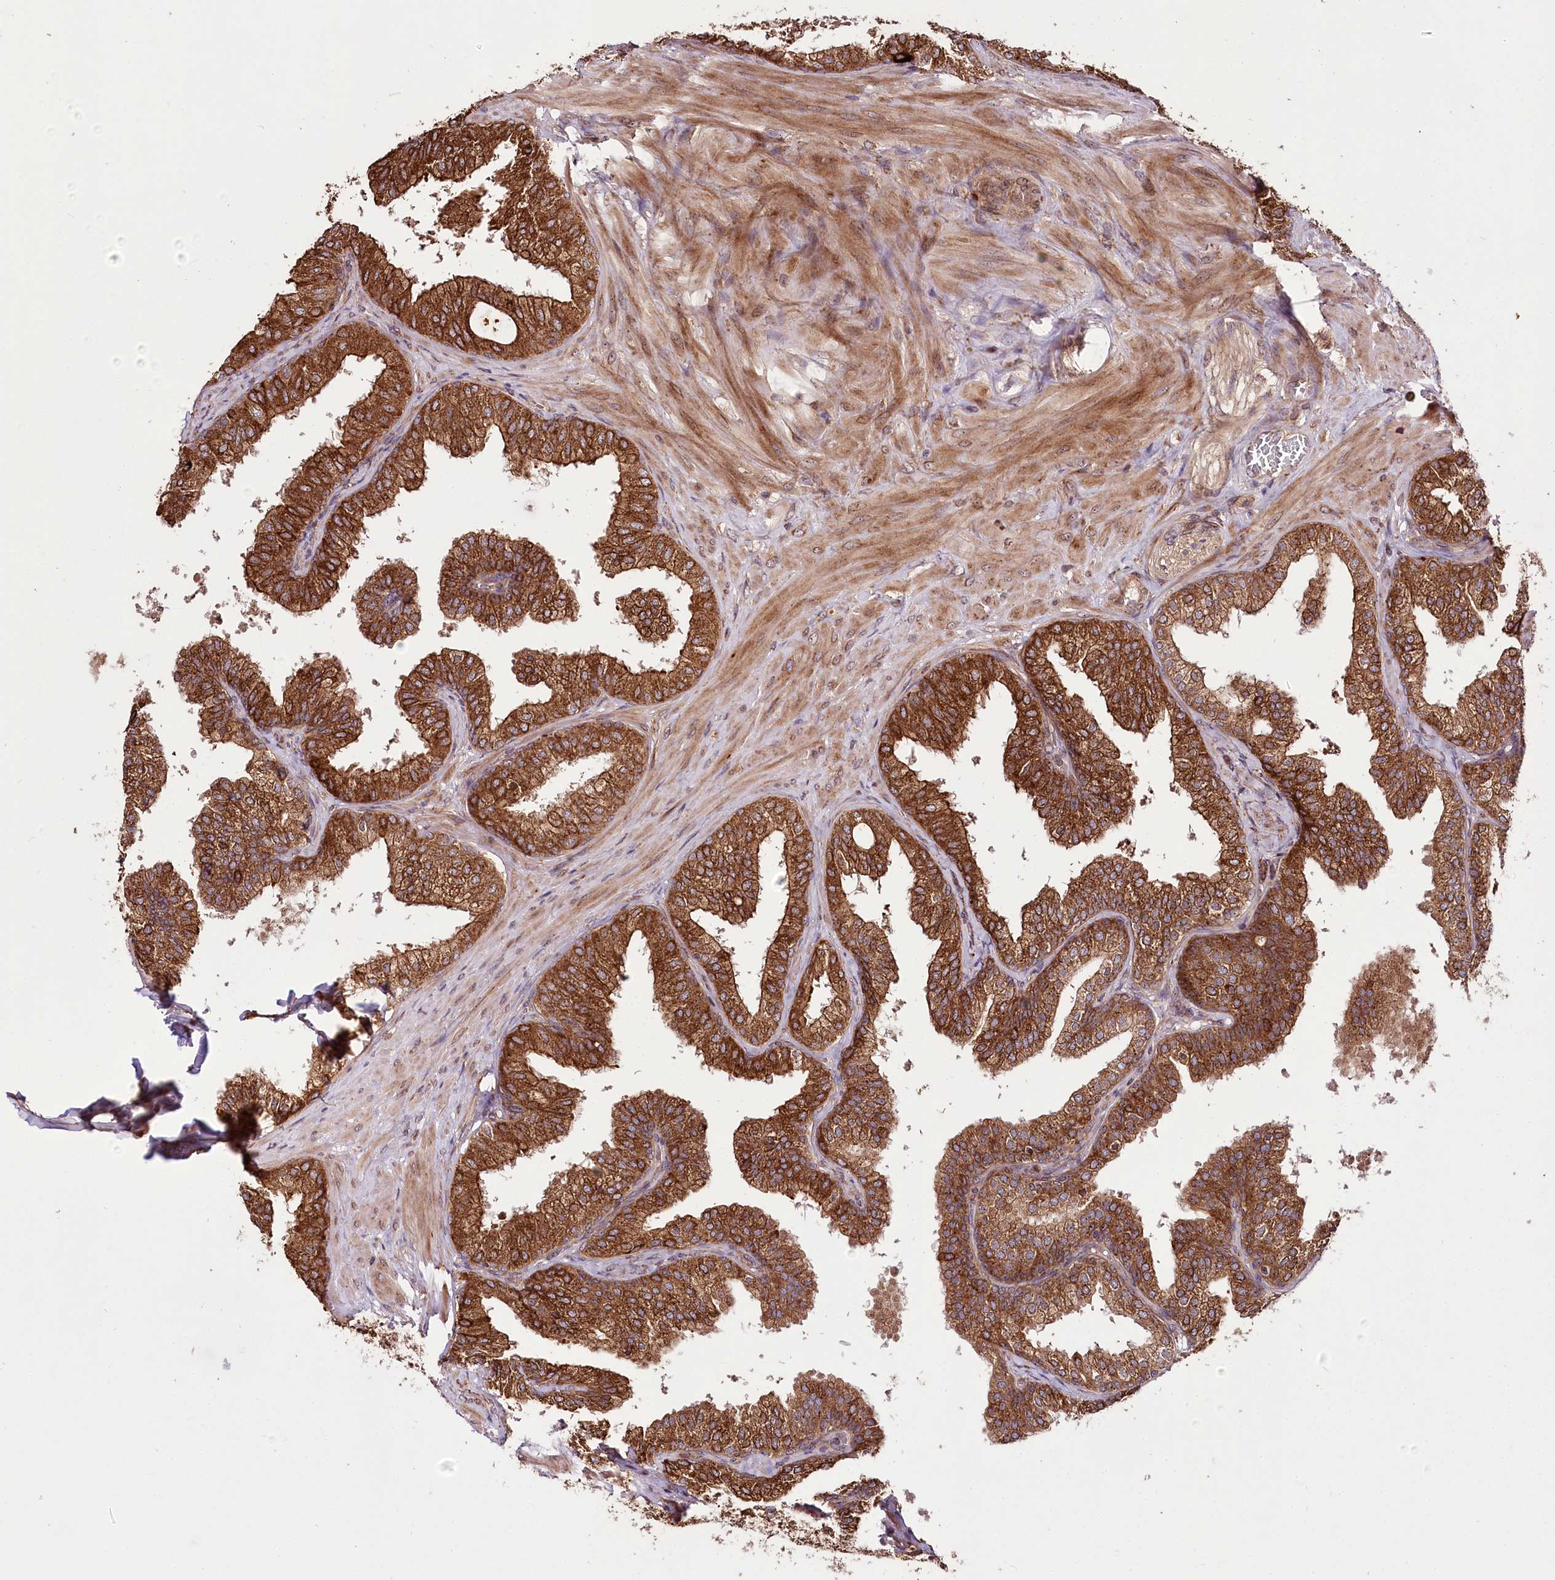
{"staining": {"intensity": "strong", "quantity": ">75%", "location": "cytoplasmic/membranous"}, "tissue": "prostate", "cell_type": "Glandular cells", "image_type": "normal", "snomed": [{"axis": "morphology", "description": "Normal tissue, NOS"}, {"axis": "topography", "description": "Prostate"}], "caption": "Immunohistochemical staining of benign human prostate reveals strong cytoplasmic/membranous protein staining in approximately >75% of glandular cells.", "gene": "RAB7A", "patient": {"sex": "male", "age": 60}}